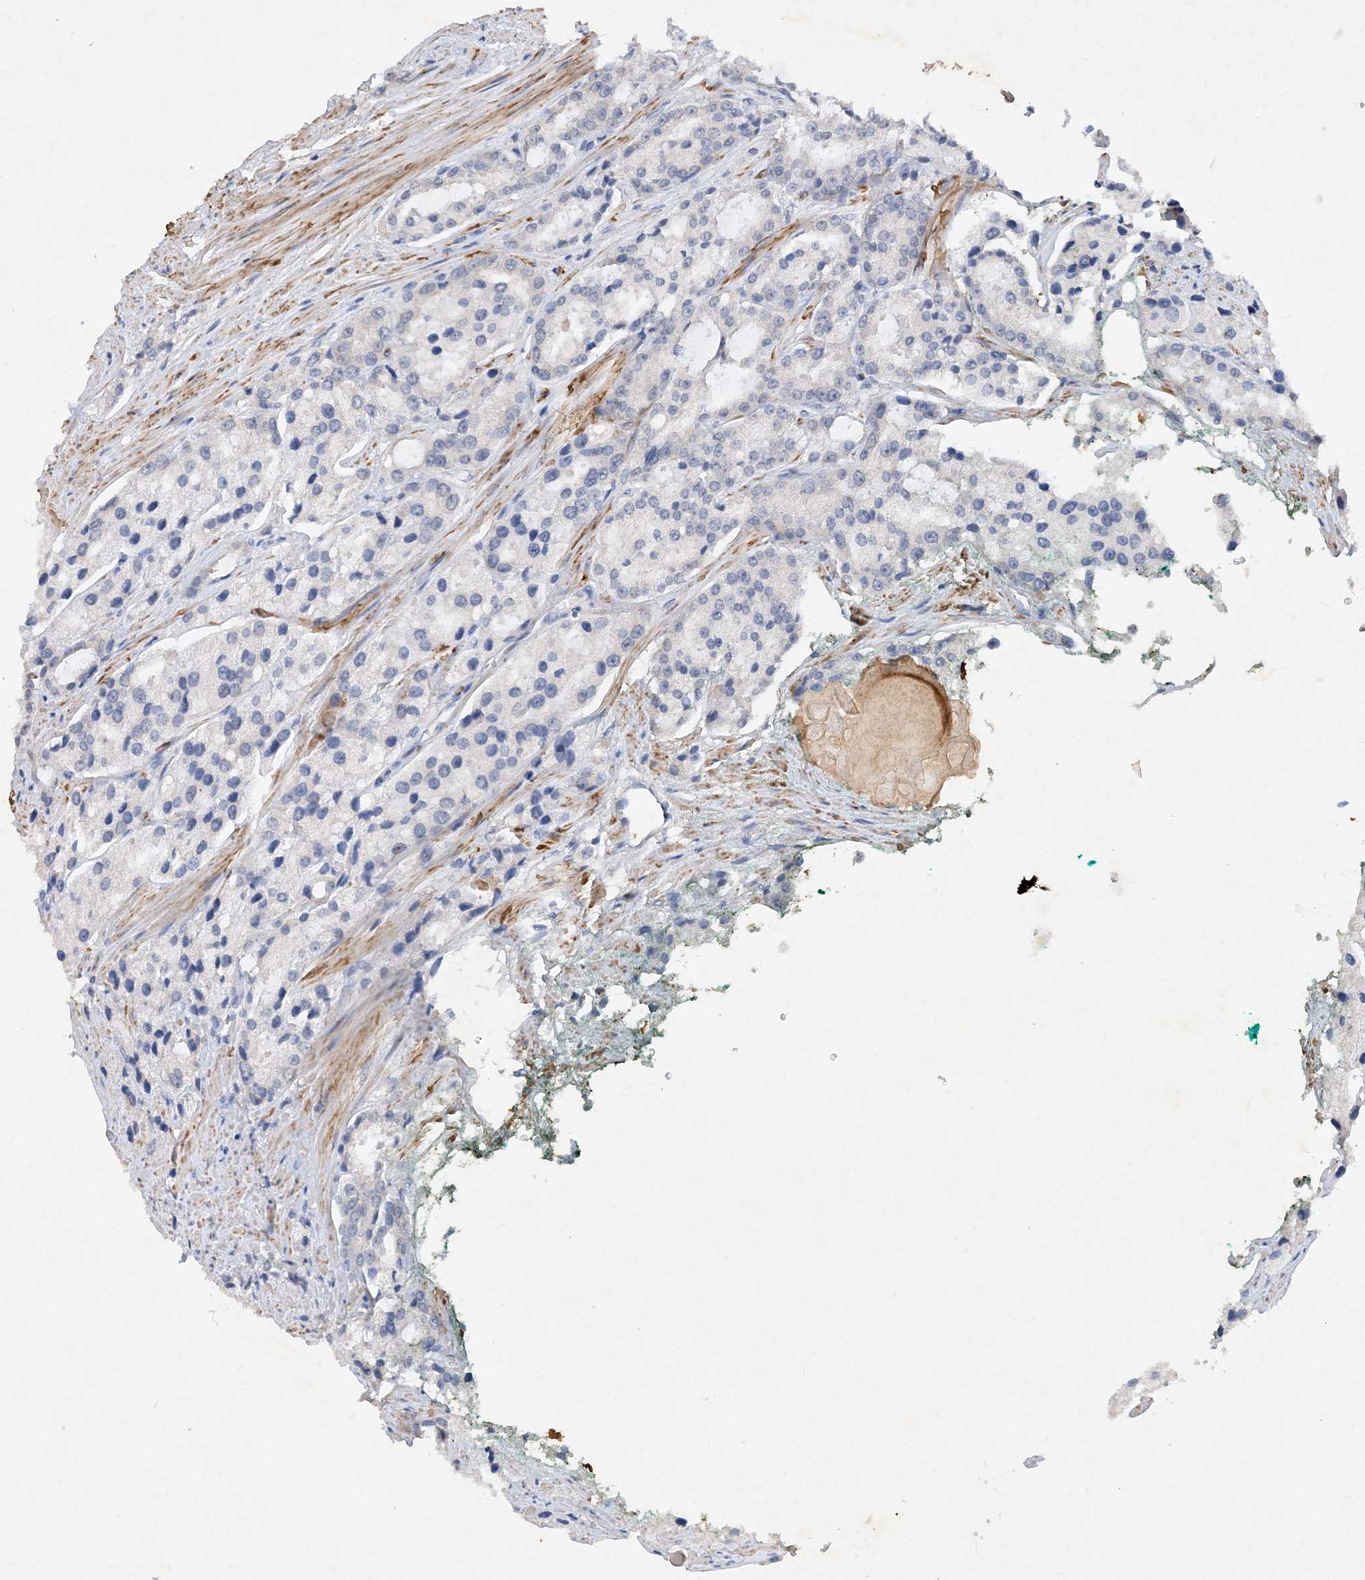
{"staining": {"intensity": "negative", "quantity": "none", "location": "none"}, "tissue": "prostate cancer", "cell_type": "Tumor cells", "image_type": "cancer", "snomed": [{"axis": "morphology", "description": "Adenocarcinoma, High grade"}, {"axis": "topography", "description": "Prostate"}], "caption": "Tumor cells show no significant expression in high-grade adenocarcinoma (prostate).", "gene": "C11orf58", "patient": {"sex": "male", "age": 66}}